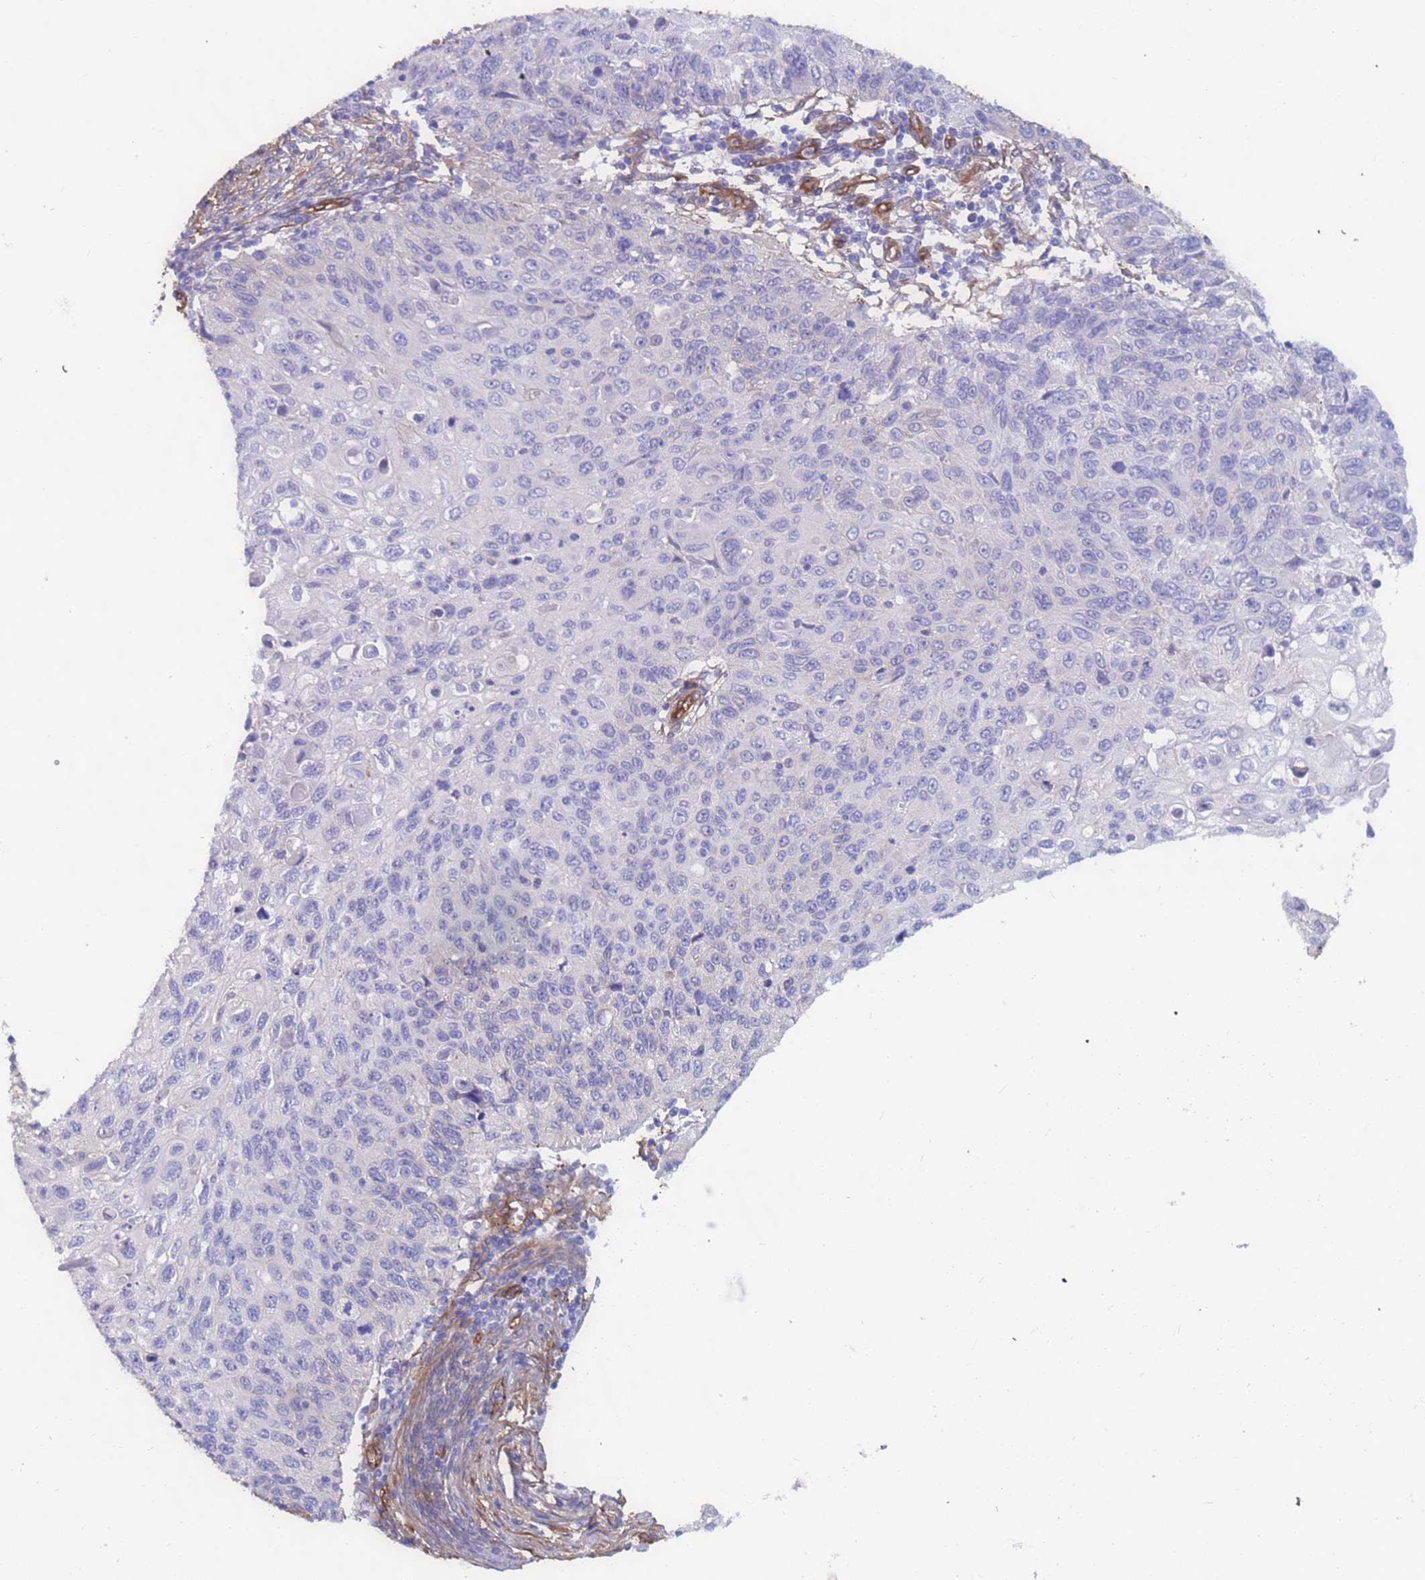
{"staining": {"intensity": "negative", "quantity": "none", "location": "none"}, "tissue": "cervical cancer", "cell_type": "Tumor cells", "image_type": "cancer", "snomed": [{"axis": "morphology", "description": "Squamous cell carcinoma, NOS"}, {"axis": "topography", "description": "Cervix"}], "caption": "Cervical cancer (squamous cell carcinoma) stained for a protein using IHC shows no positivity tumor cells.", "gene": "EHD2", "patient": {"sex": "female", "age": 70}}